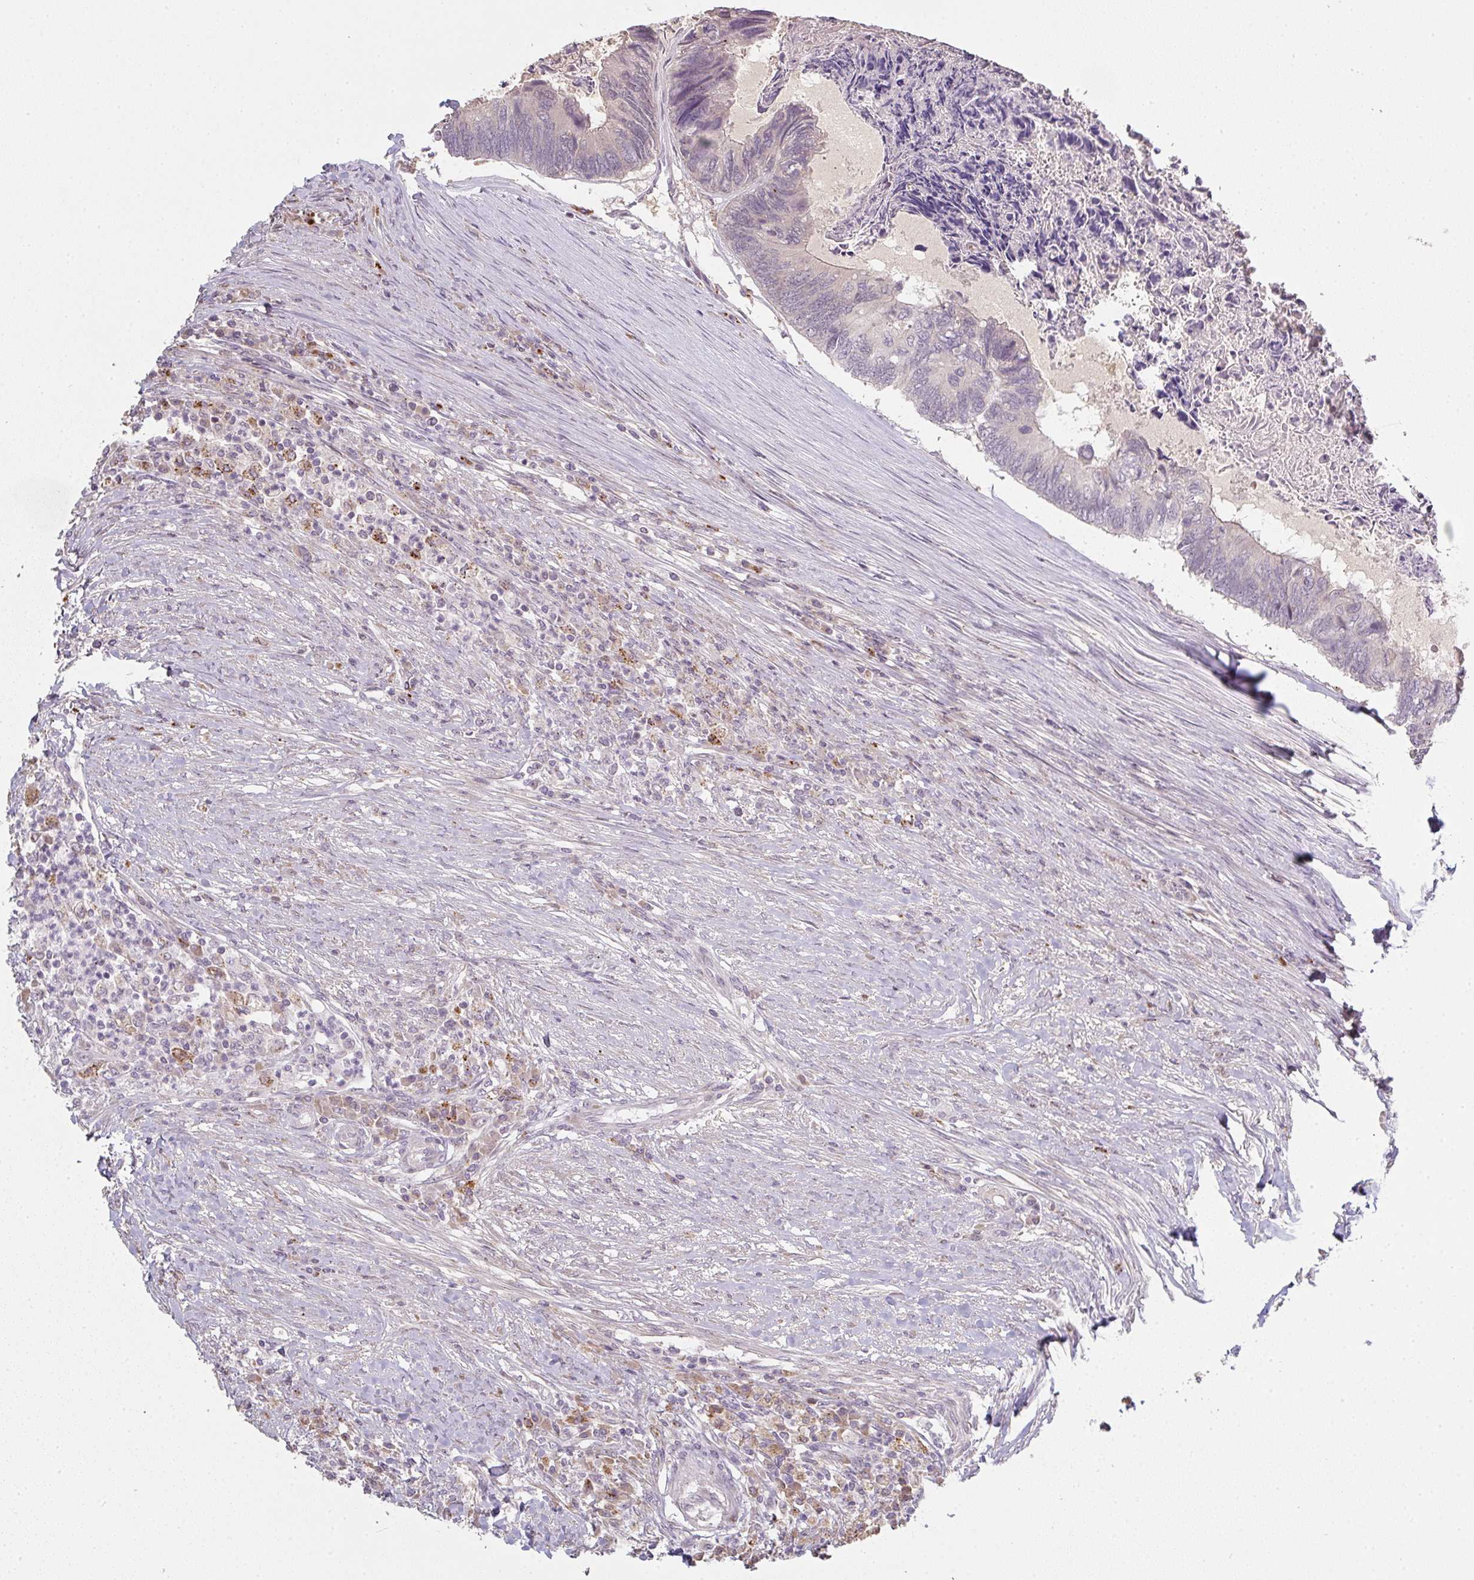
{"staining": {"intensity": "negative", "quantity": "none", "location": "none"}, "tissue": "colorectal cancer", "cell_type": "Tumor cells", "image_type": "cancer", "snomed": [{"axis": "morphology", "description": "Adenocarcinoma, NOS"}, {"axis": "topography", "description": "Colon"}], "caption": "An IHC histopathology image of colorectal adenocarcinoma is shown. There is no staining in tumor cells of colorectal adenocarcinoma.", "gene": "TMEM237", "patient": {"sex": "female", "age": 67}}